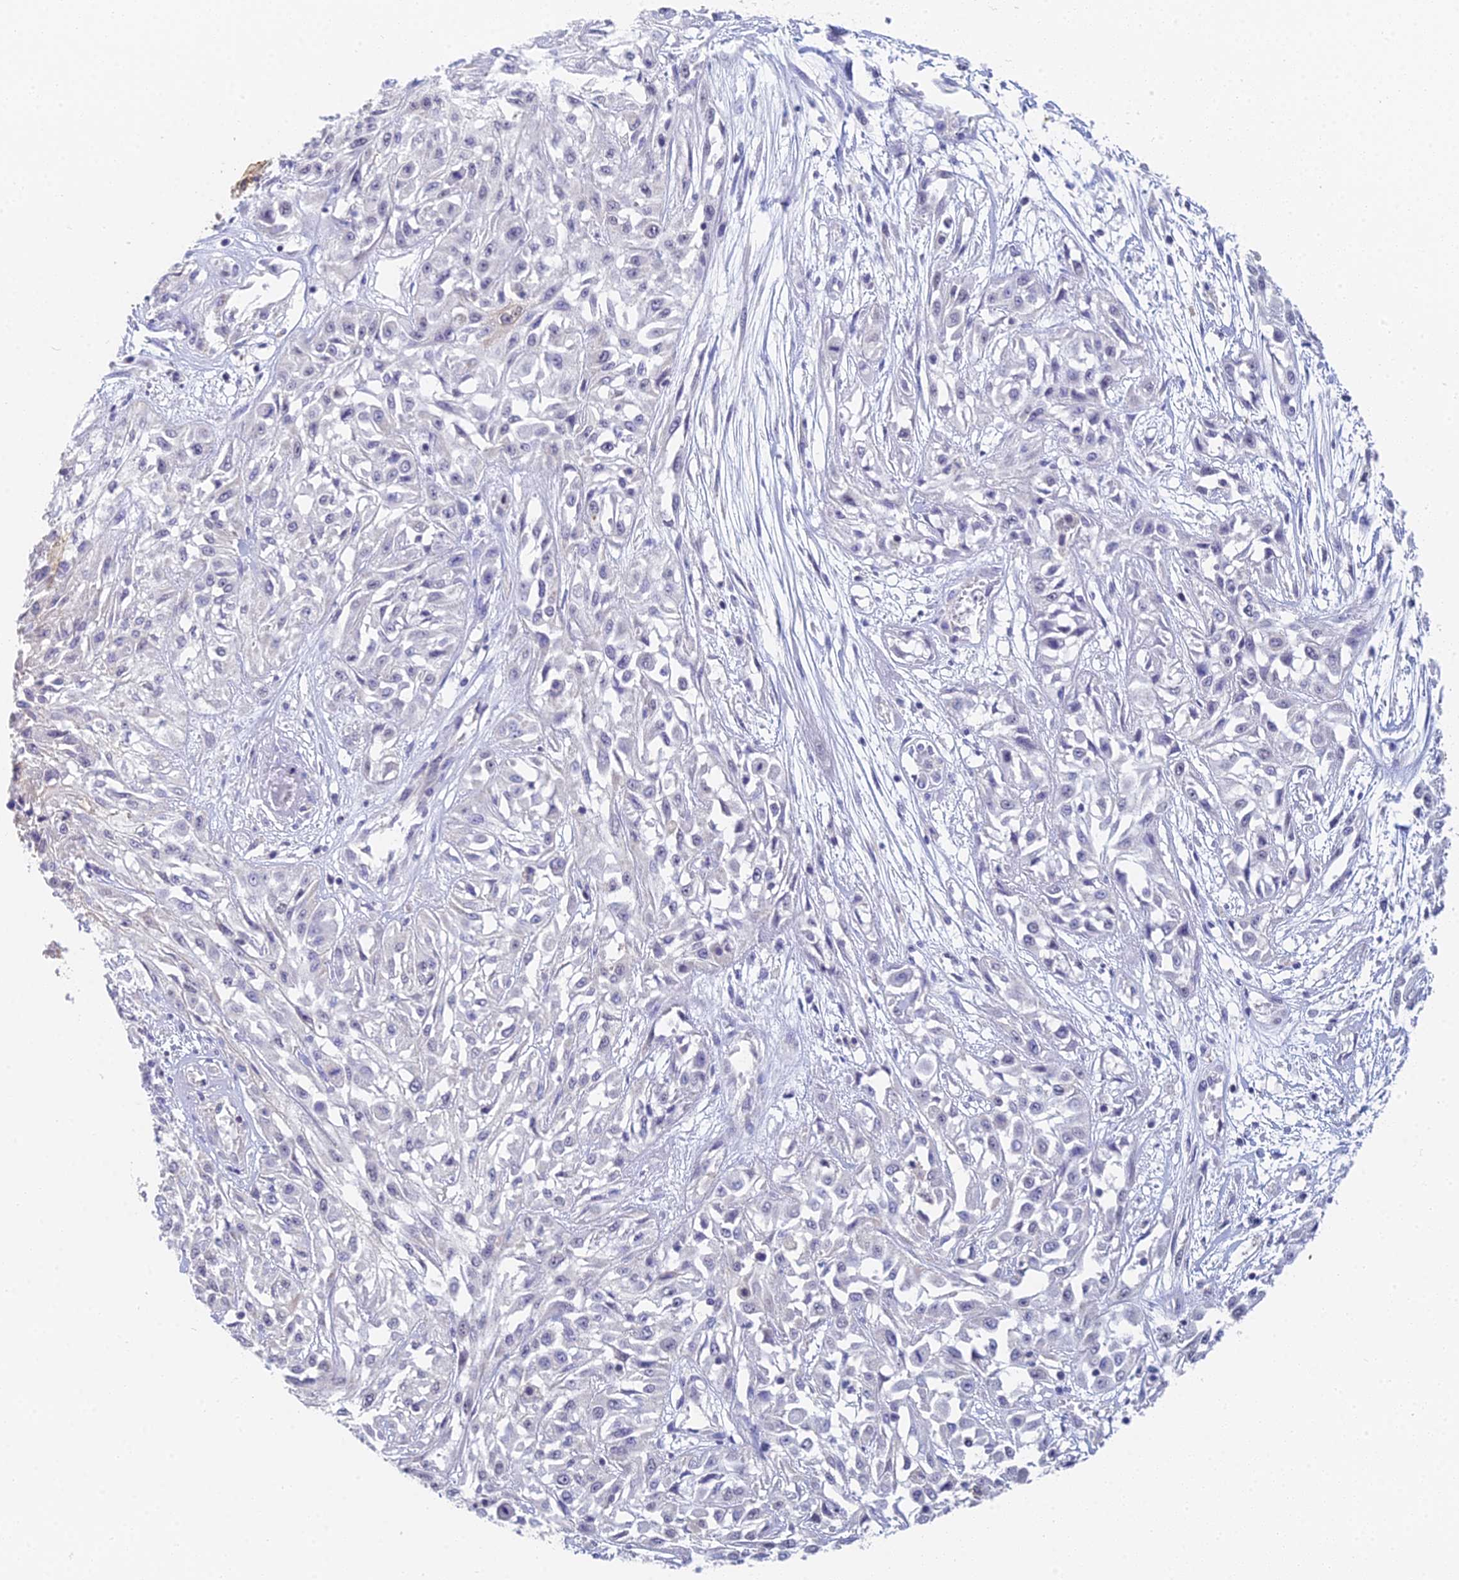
{"staining": {"intensity": "negative", "quantity": "none", "location": "none"}, "tissue": "skin cancer", "cell_type": "Tumor cells", "image_type": "cancer", "snomed": [{"axis": "morphology", "description": "Squamous cell carcinoma, NOS"}, {"axis": "morphology", "description": "Squamous cell carcinoma, metastatic, NOS"}, {"axis": "topography", "description": "Skin"}, {"axis": "topography", "description": "Lymph node"}], "caption": "A photomicrograph of human skin metastatic squamous cell carcinoma is negative for staining in tumor cells.", "gene": "MCM2", "patient": {"sex": "male", "age": 75}}